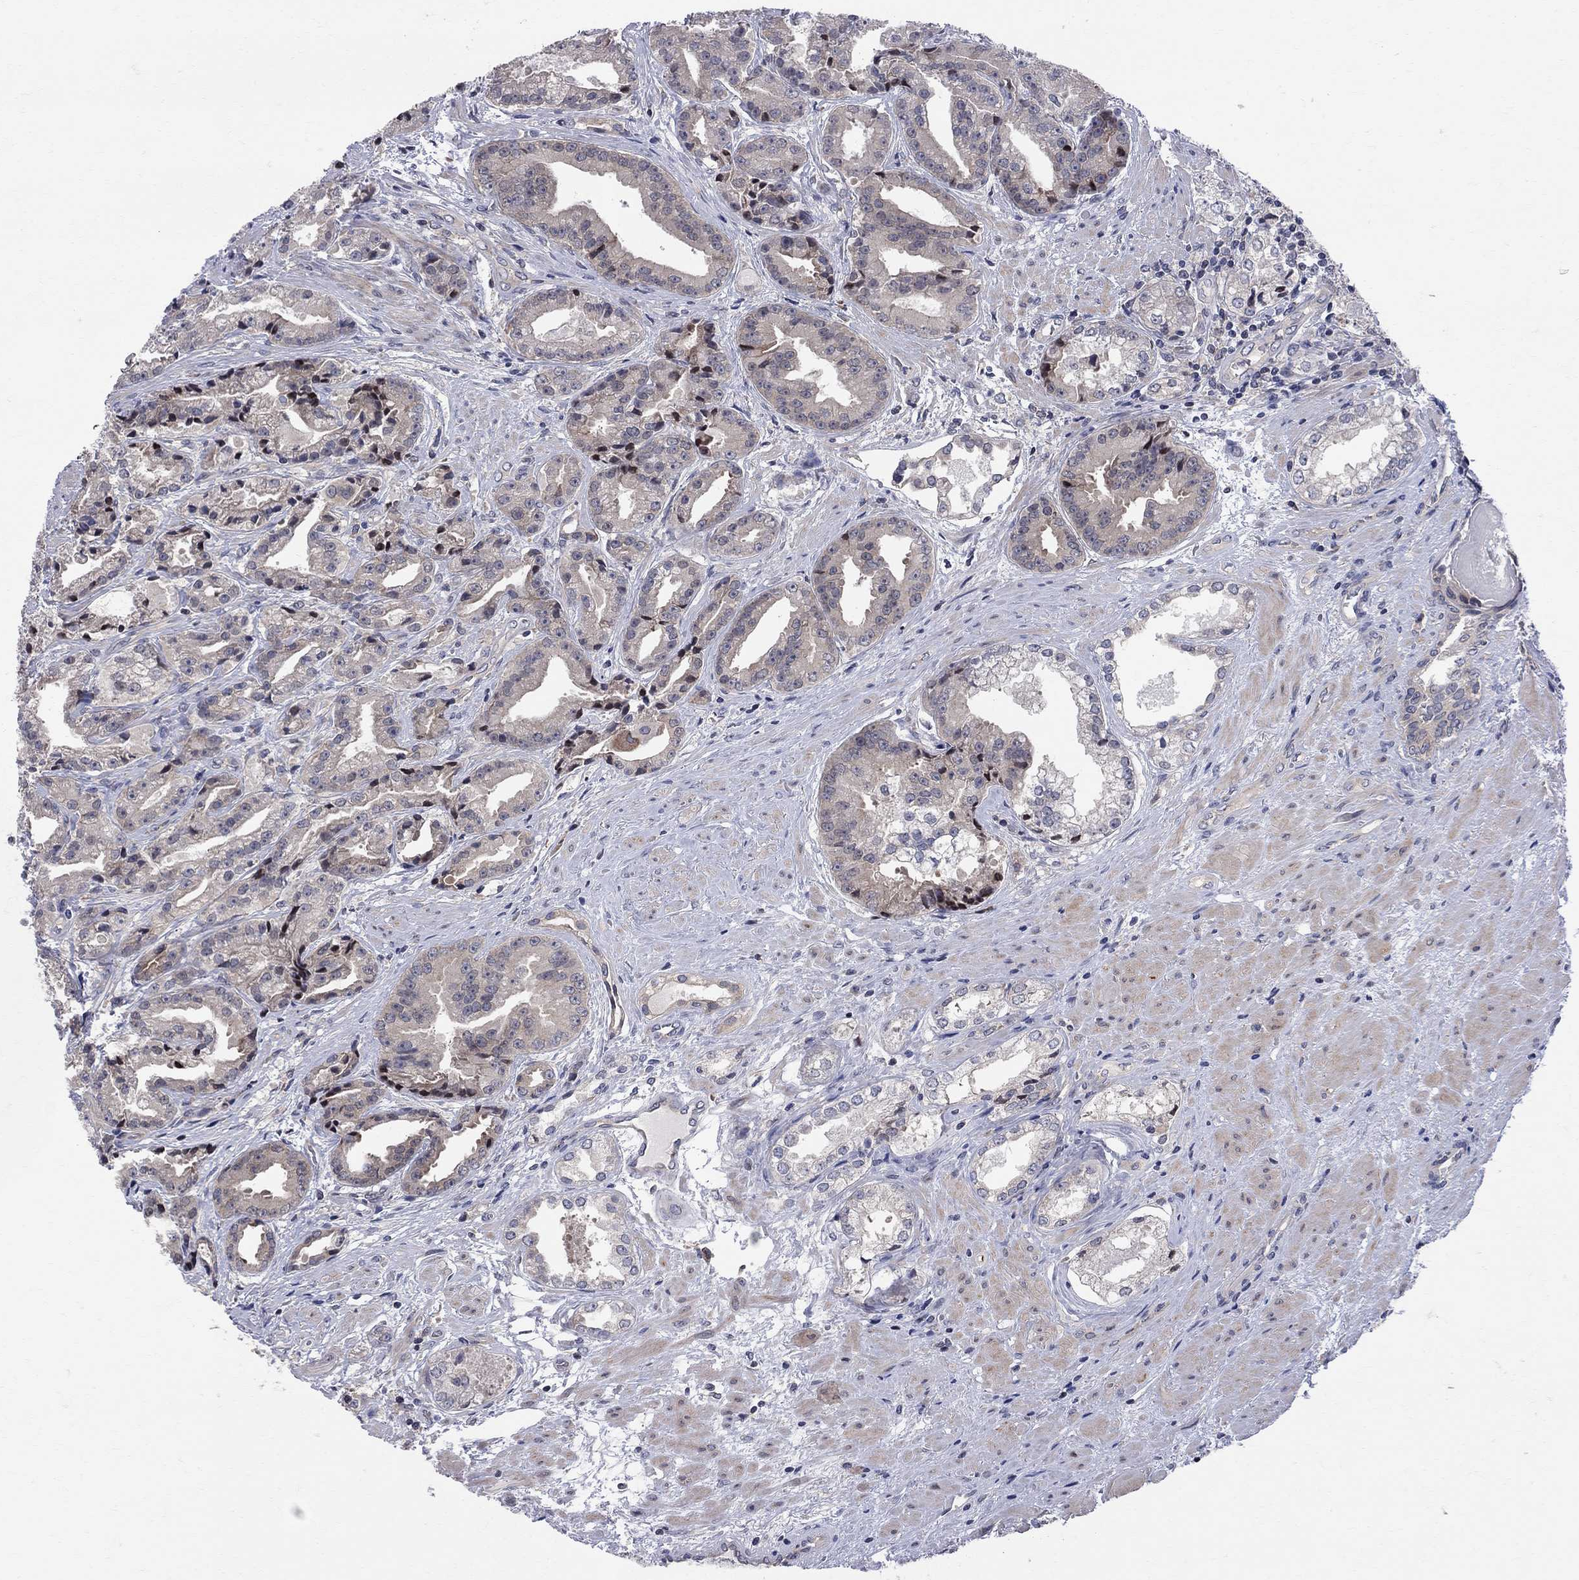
{"staining": {"intensity": "negative", "quantity": "none", "location": "none"}, "tissue": "prostate cancer", "cell_type": "Tumor cells", "image_type": "cancer", "snomed": [{"axis": "morphology", "description": "Adenocarcinoma, NOS"}, {"axis": "morphology", "description": "Adenocarcinoma, High grade"}, {"axis": "topography", "description": "Prostate"}], "caption": "Prostate adenocarcinoma was stained to show a protein in brown. There is no significant expression in tumor cells. (Stains: DAB (3,3'-diaminobenzidine) immunohistochemistry (IHC) with hematoxylin counter stain, Microscopy: brightfield microscopy at high magnification).", "gene": "CNOT11", "patient": {"sex": "male", "age": 64}}